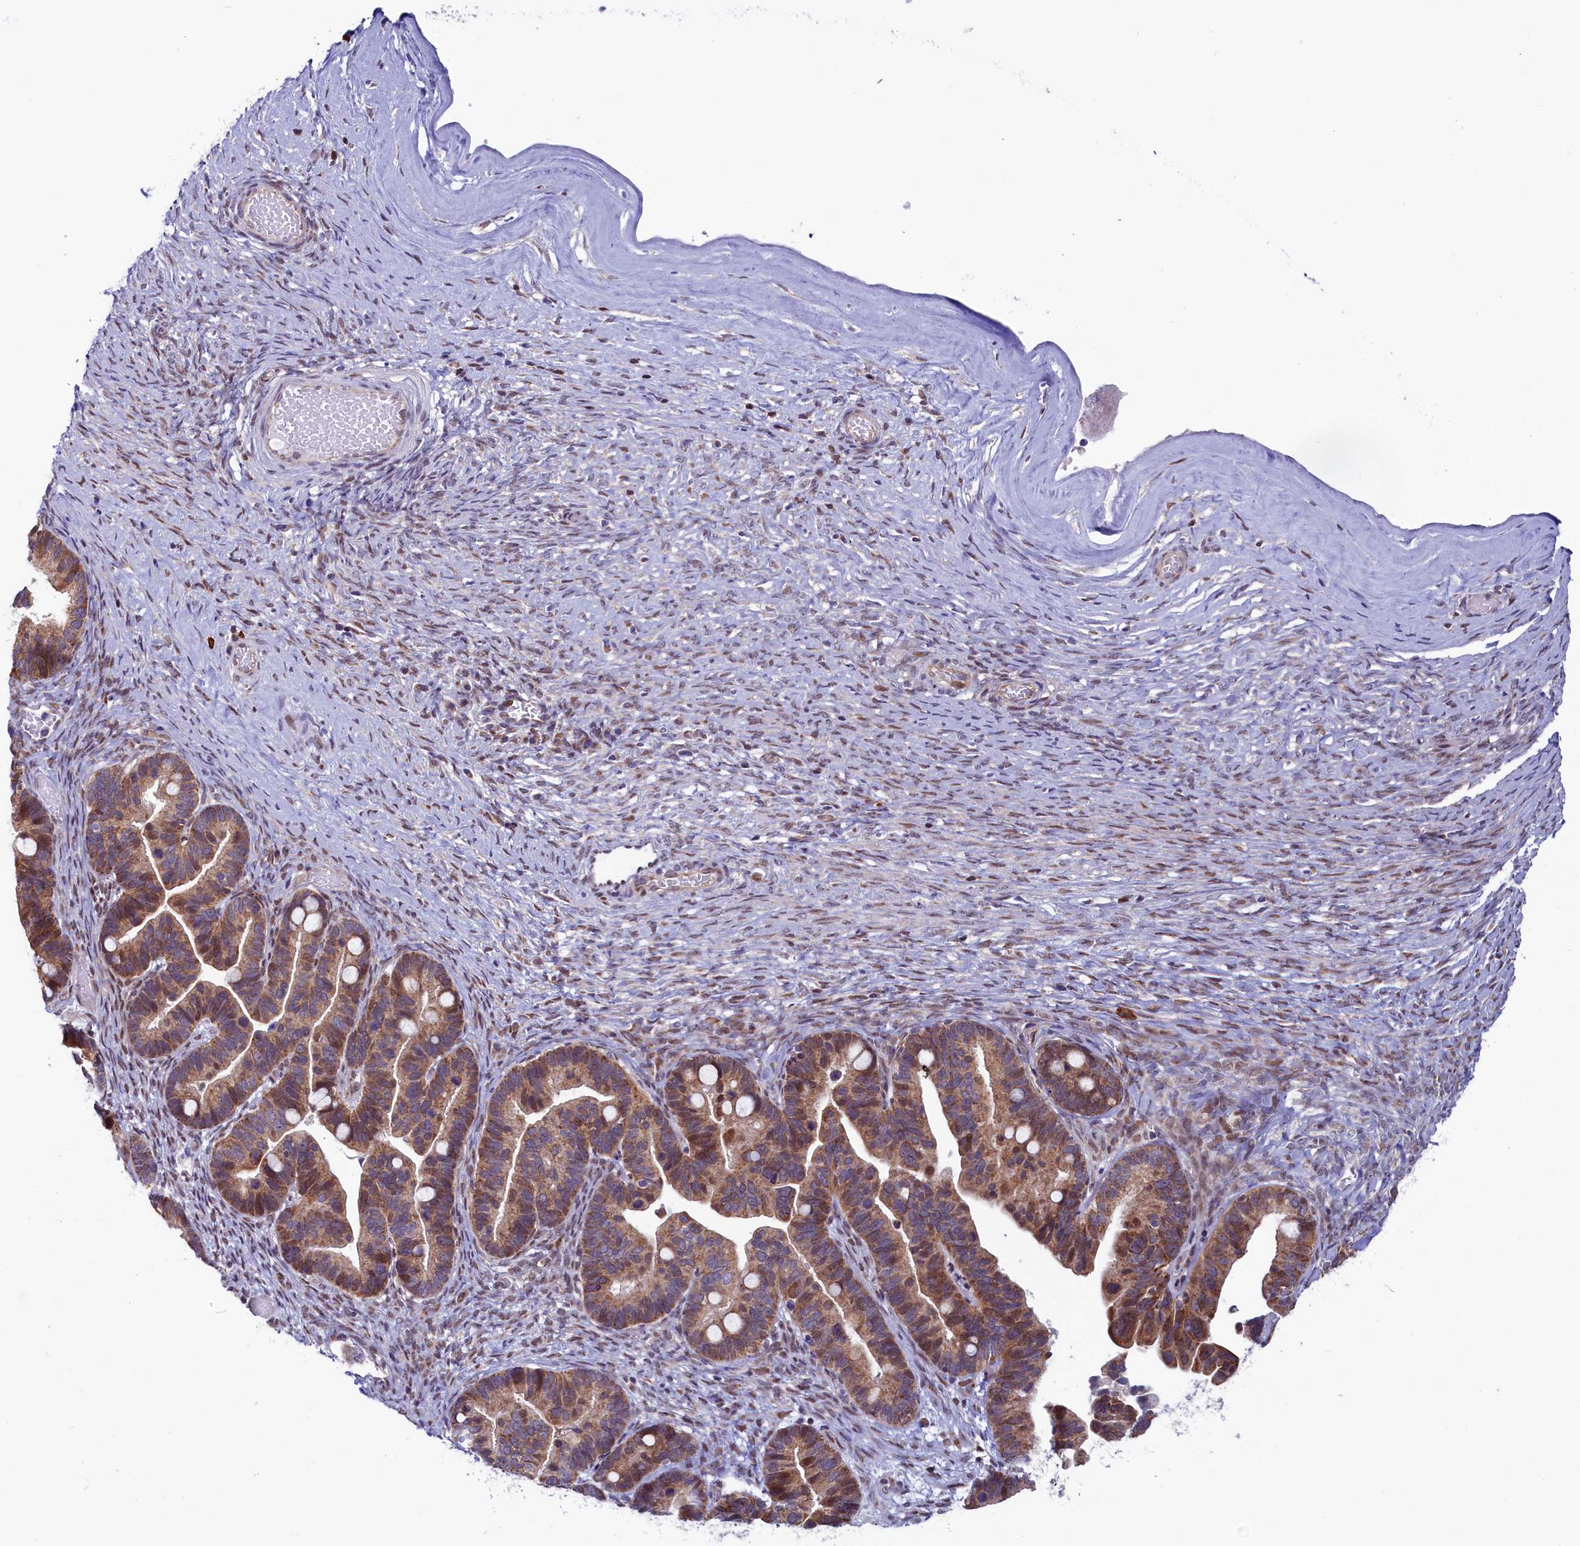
{"staining": {"intensity": "moderate", "quantity": ">75%", "location": "cytoplasmic/membranous,nuclear"}, "tissue": "ovarian cancer", "cell_type": "Tumor cells", "image_type": "cancer", "snomed": [{"axis": "morphology", "description": "Cystadenocarcinoma, serous, NOS"}, {"axis": "topography", "description": "Ovary"}], "caption": "IHC histopathology image of serous cystadenocarcinoma (ovarian) stained for a protein (brown), which demonstrates medium levels of moderate cytoplasmic/membranous and nuclear staining in approximately >75% of tumor cells.", "gene": "CIAPIN1", "patient": {"sex": "female", "age": 56}}